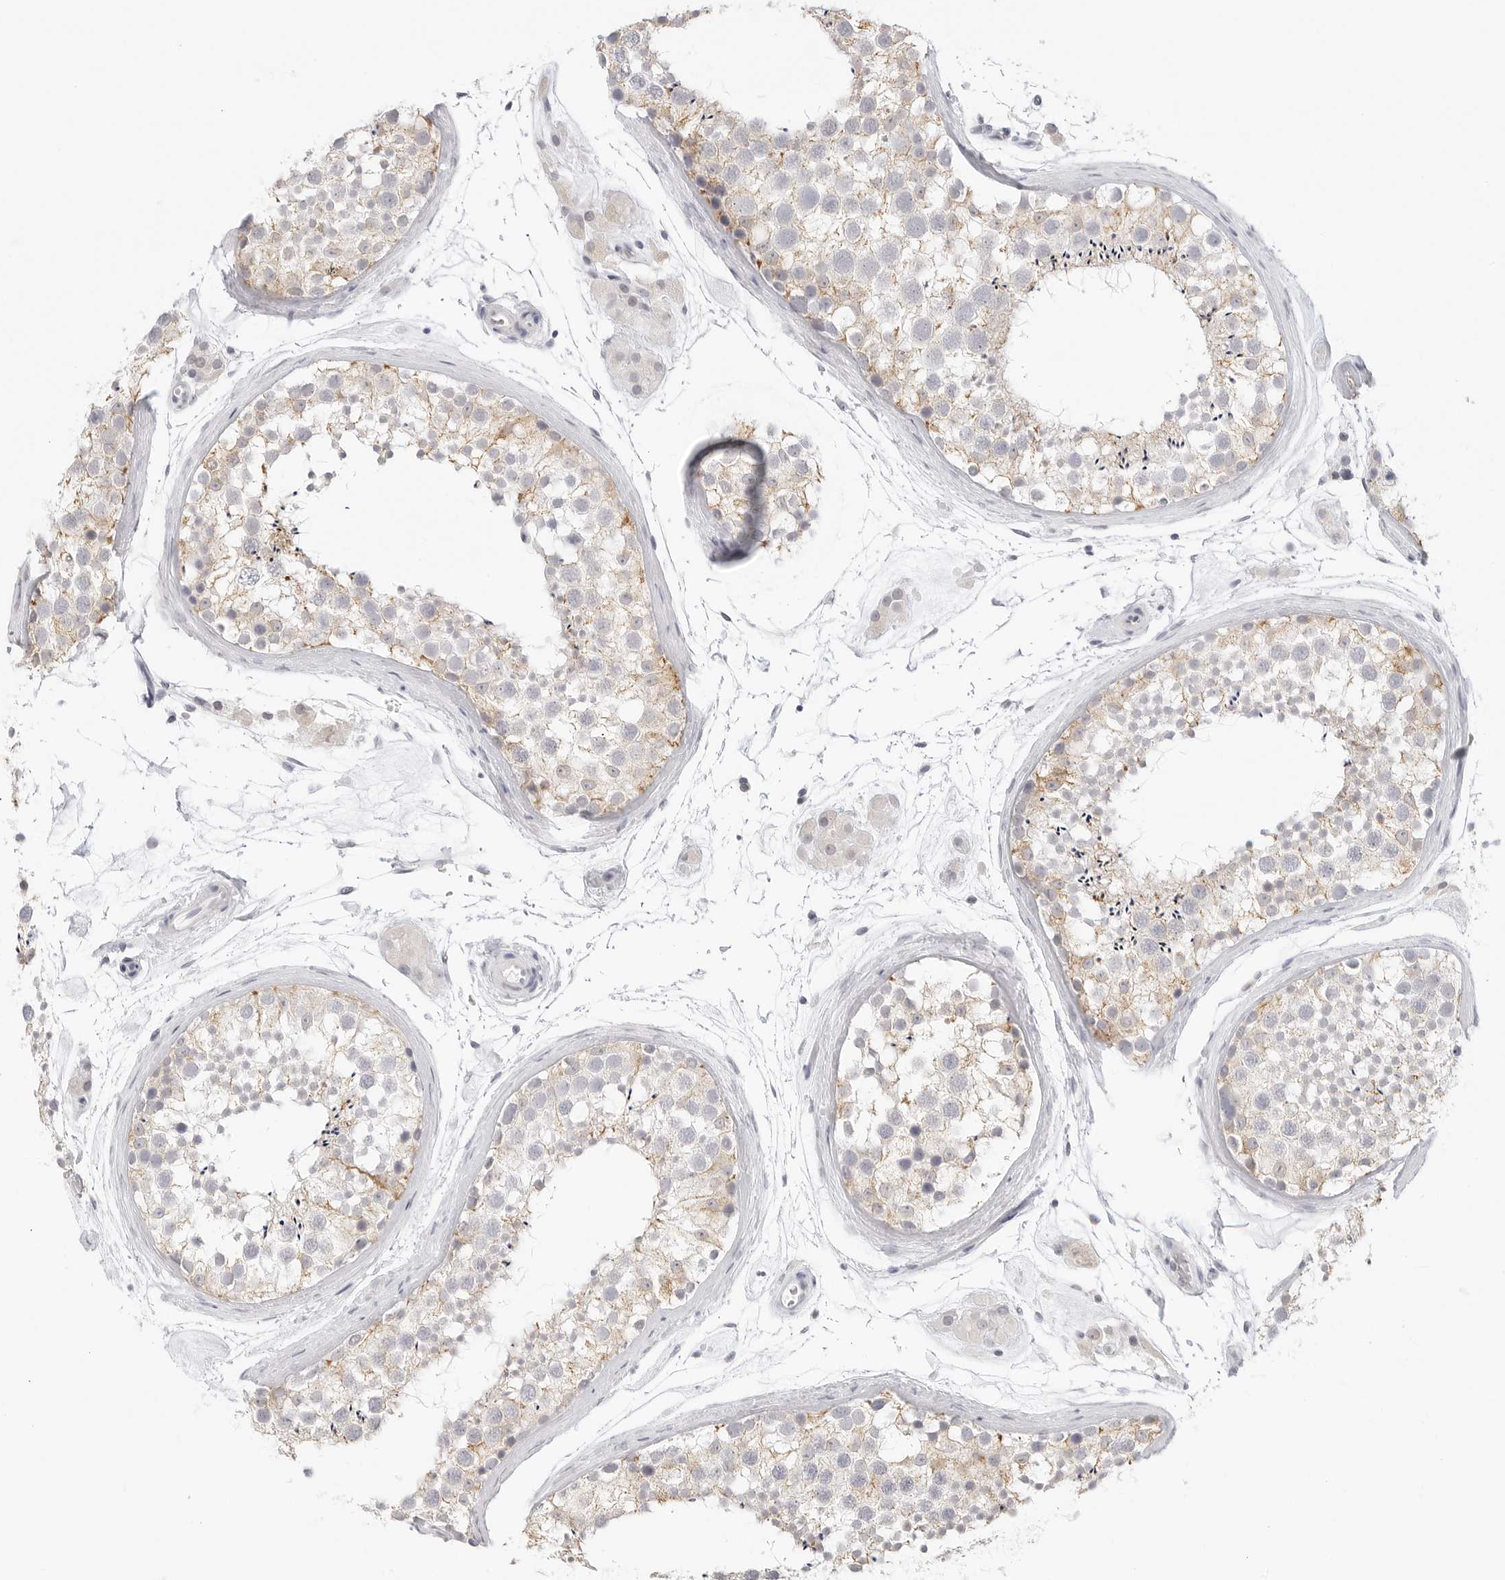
{"staining": {"intensity": "moderate", "quantity": "25%-75%", "location": "cytoplasmic/membranous"}, "tissue": "testis", "cell_type": "Cells in seminiferous ducts", "image_type": "normal", "snomed": [{"axis": "morphology", "description": "Normal tissue, NOS"}, {"axis": "topography", "description": "Testis"}], "caption": "Immunohistochemical staining of unremarkable testis demonstrates 25%-75% levels of moderate cytoplasmic/membranous protein positivity in about 25%-75% of cells in seminiferous ducts.", "gene": "HMGCS2", "patient": {"sex": "male", "age": 46}}